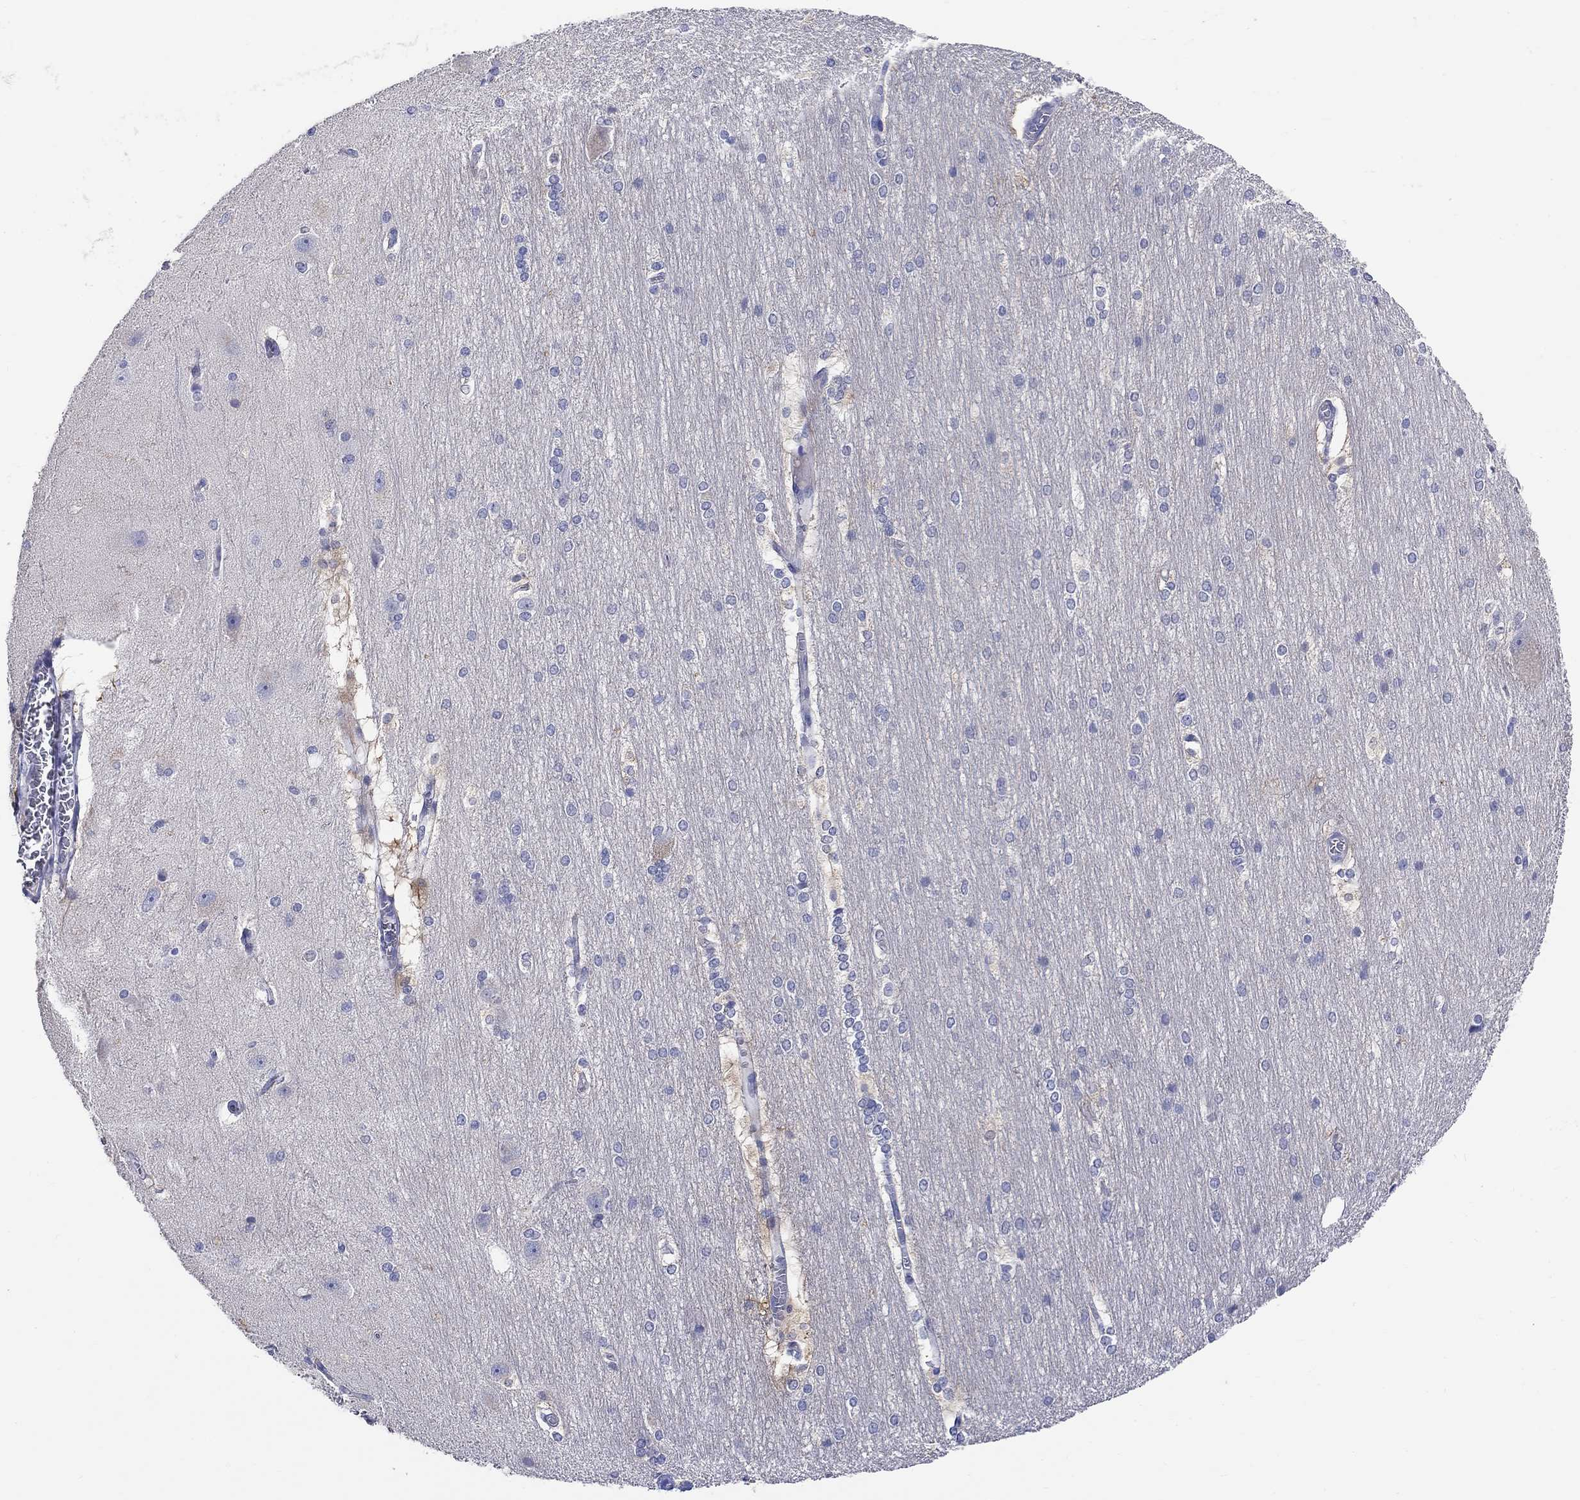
{"staining": {"intensity": "negative", "quantity": "none", "location": "none"}, "tissue": "hippocampus", "cell_type": "Glial cells", "image_type": "normal", "snomed": [{"axis": "morphology", "description": "Normal tissue, NOS"}, {"axis": "topography", "description": "Cerebral cortex"}, {"axis": "topography", "description": "Hippocampus"}], "caption": "IHC micrograph of normal hippocampus stained for a protein (brown), which displays no positivity in glial cells.", "gene": "CRYGS", "patient": {"sex": "female", "age": 19}}